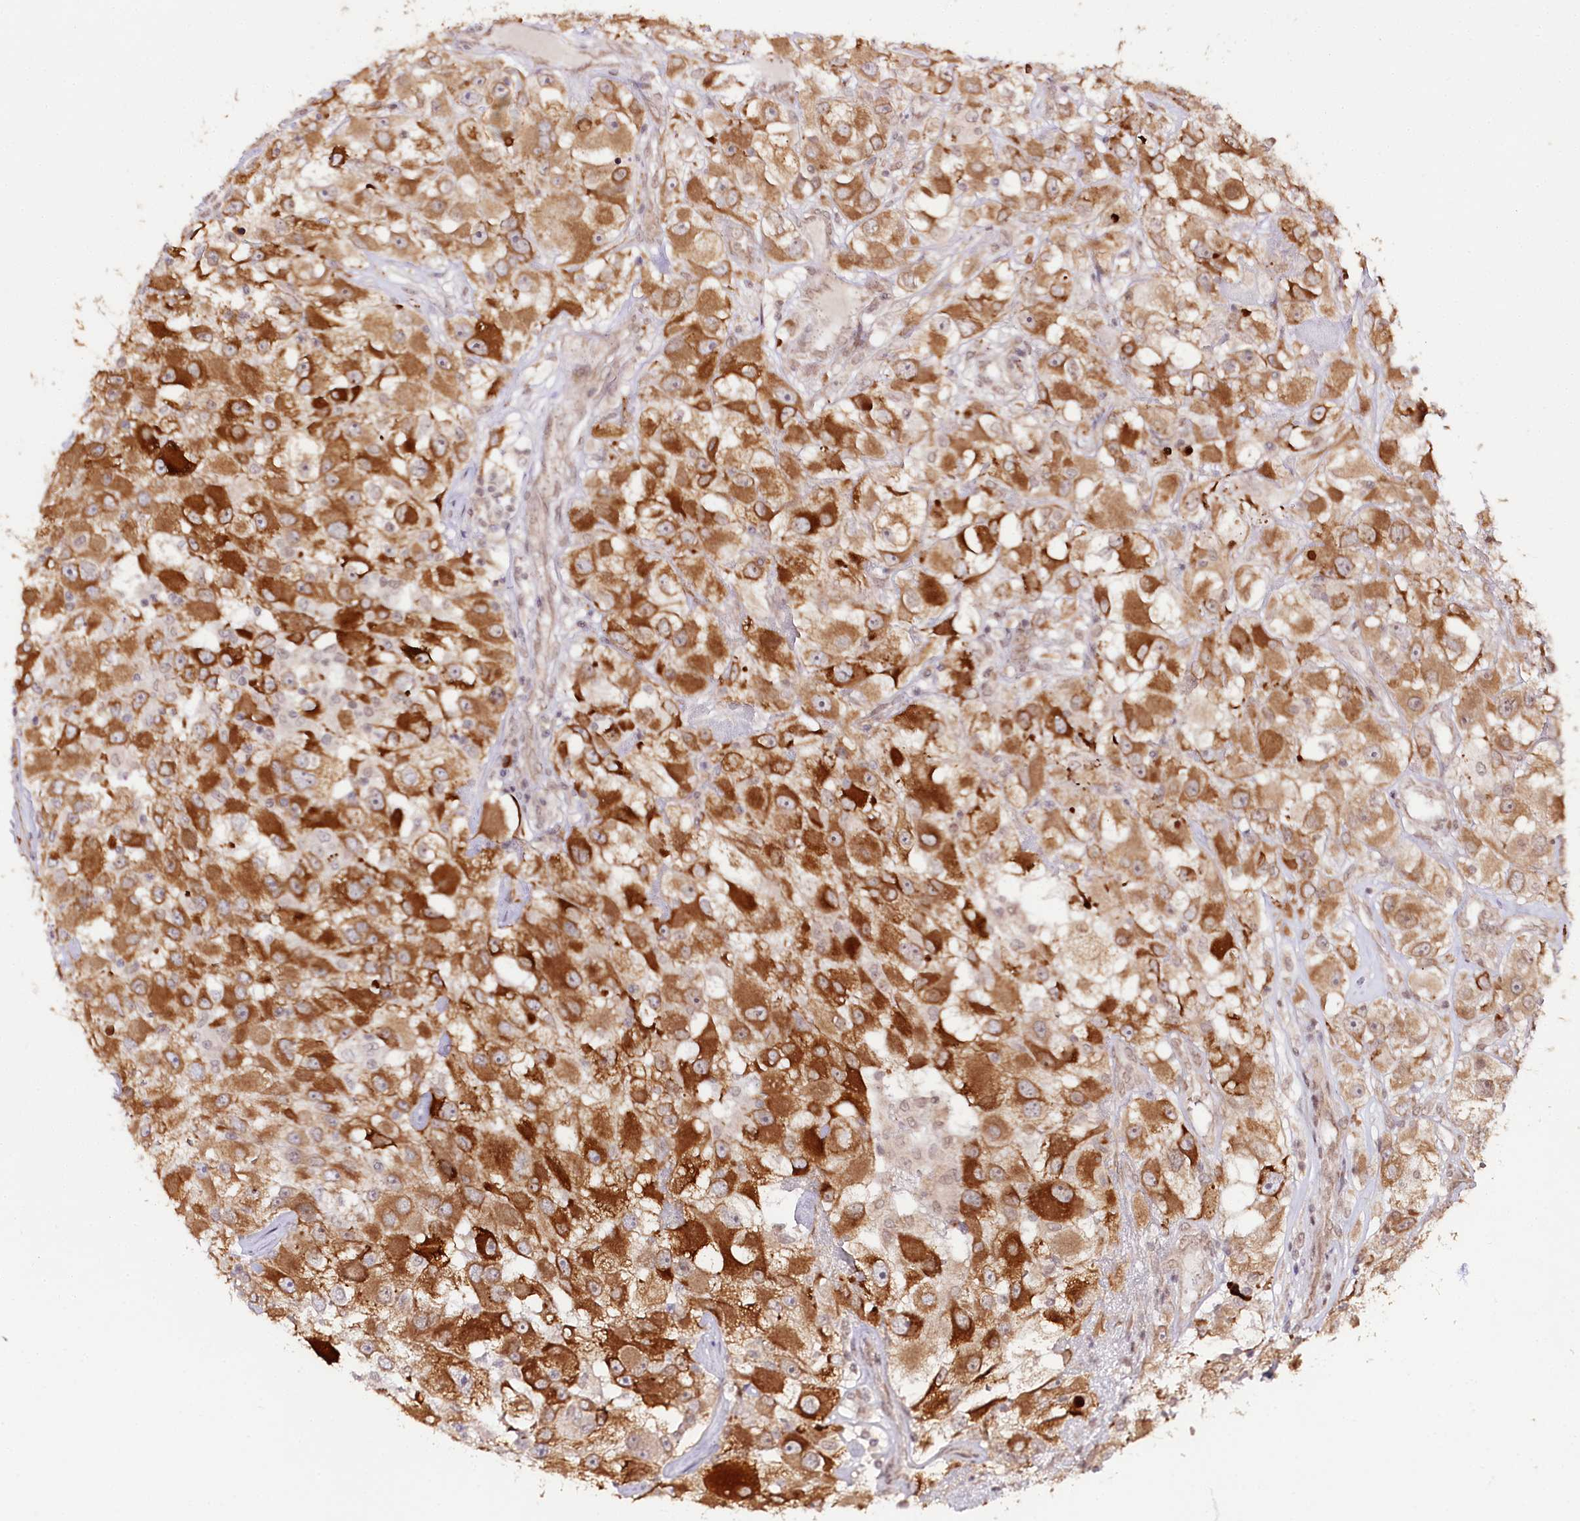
{"staining": {"intensity": "strong", "quantity": ">75%", "location": "cytoplasmic/membranous"}, "tissue": "renal cancer", "cell_type": "Tumor cells", "image_type": "cancer", "snomed": [{"axis": "morphology", "description": "Adenocarcinoma, NOS"}, {"axis": "topography", "description": "Kidney"}], "caption": "Immunohistochemical staining of human renal adenocarcinoma shows high levels of strong cytoplasmic/membranous expression in about >75% of tumor cells.", "gene": "ENSG00000144785", "patient": {"sex": "female", "age": 52}}